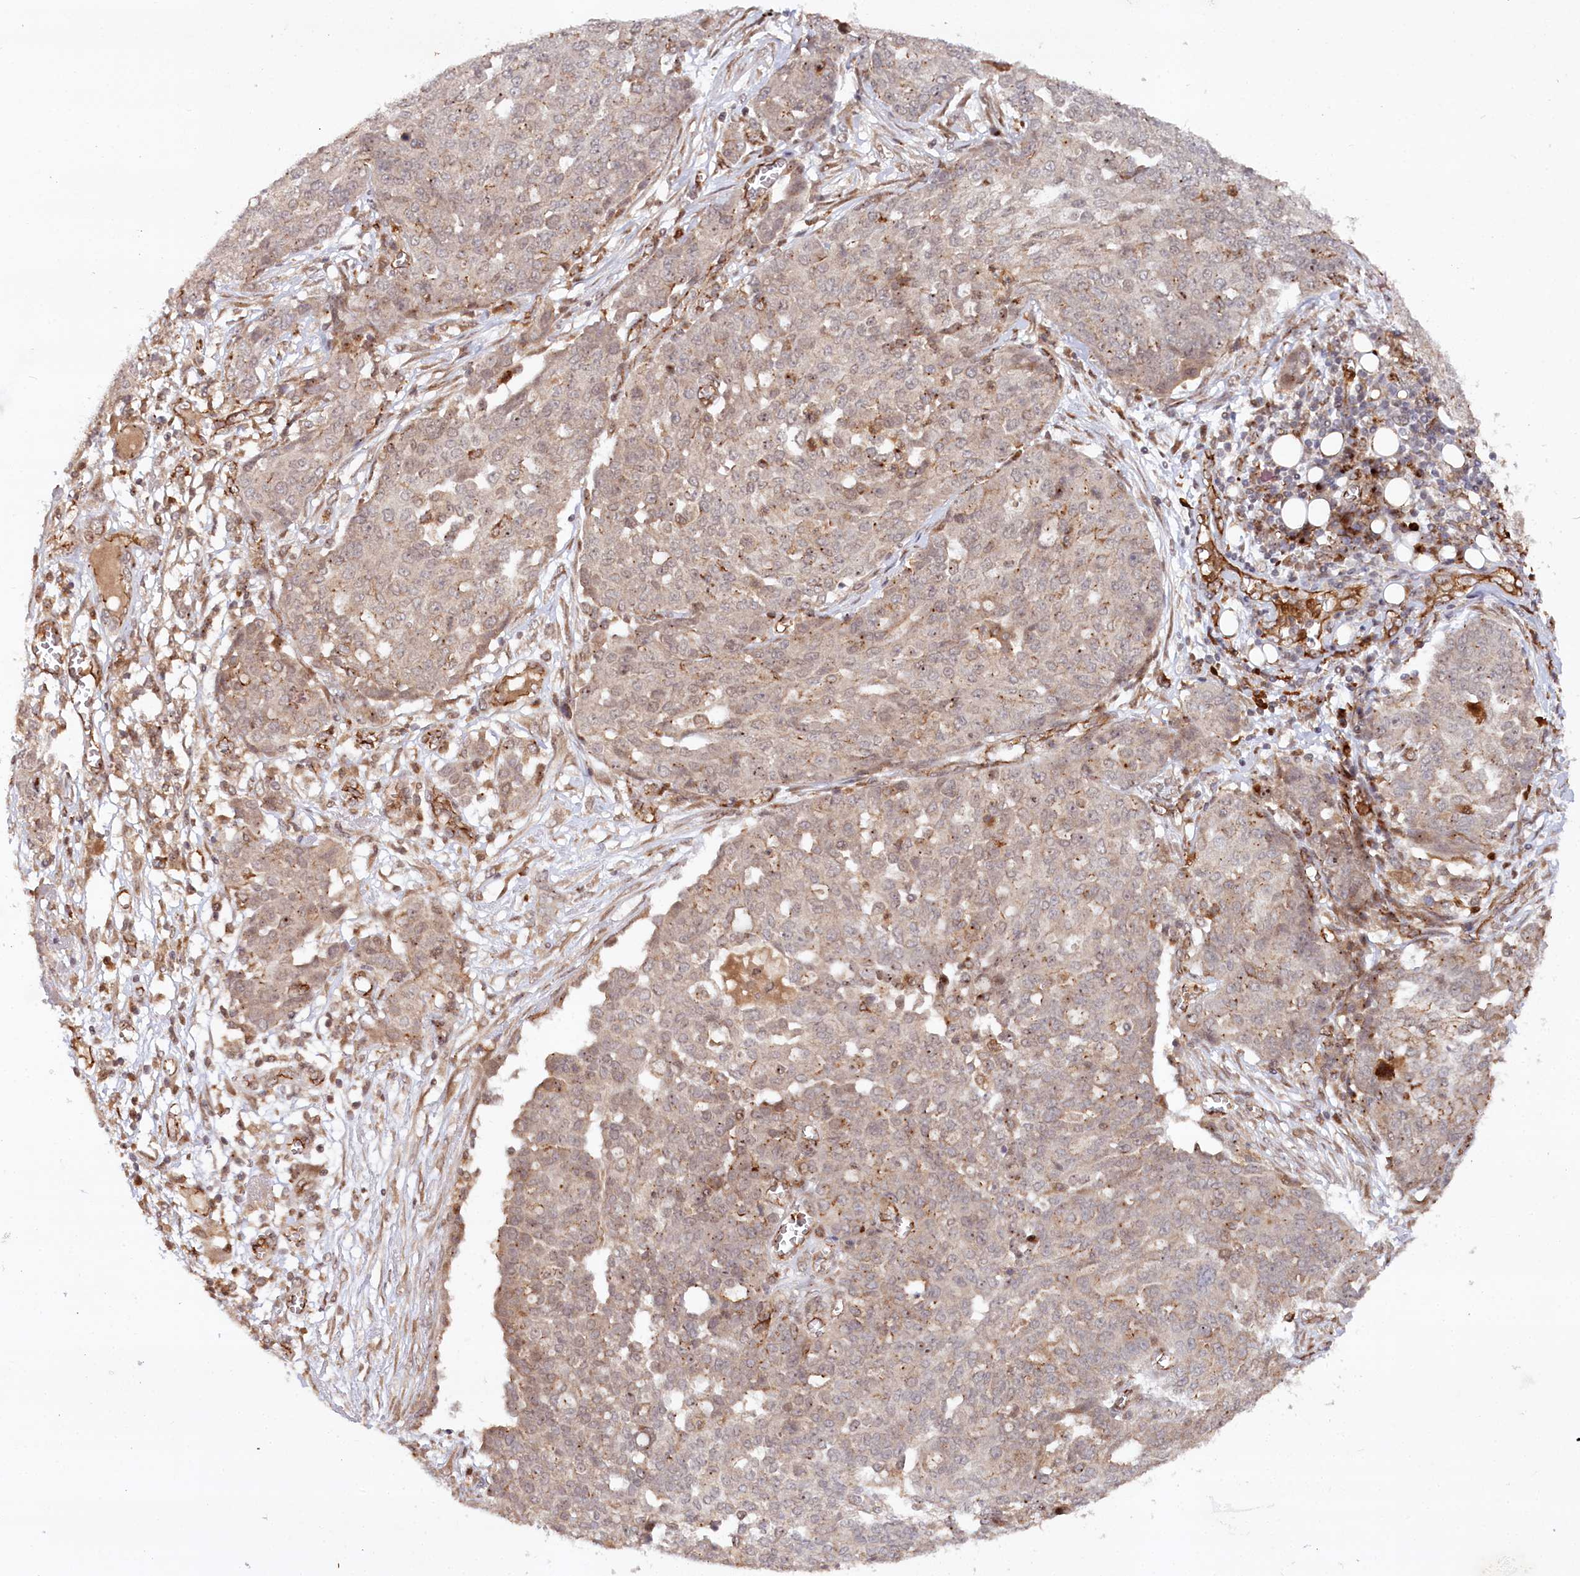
{"staining": {"intensity": "weak", "quantity": "25%-75%", "location": "nuclear"}, "tissue": "ovarian cancer", "cell_type": "Tumor cells", "image_type": "cancer", "snomed": [{"axis": "morphology", "description": "Cystadenocarcinoma, serous, NOS"}, {"axis": "topography", "description": "Soft tissue"}, {"axis": "topography", "description": "Ovary"}], "caption": "Ovarian cancer stained with DAB IHC exhibits low levels of weak nuclear staining in about 25%-75% of tumor cells.", "gene": "ALKBH8", "patient": {"sex": "female", "age": 57}}